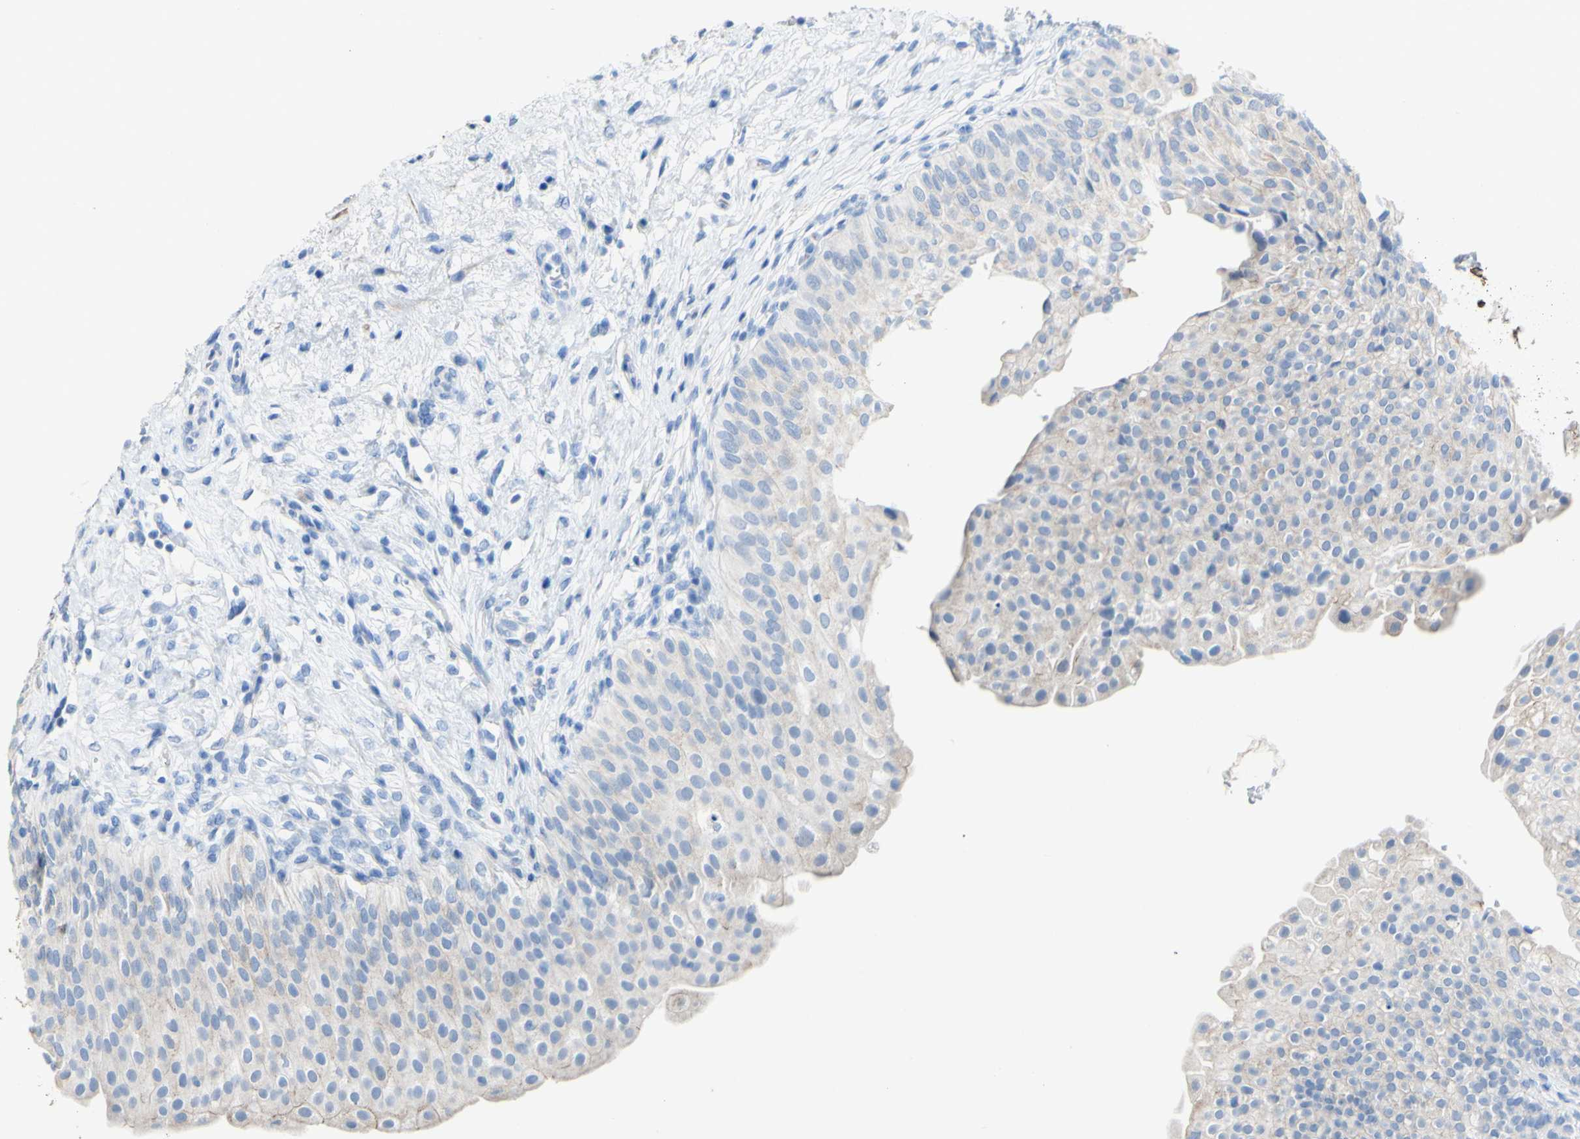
{"staining": {"intensity": "weak", "quantity": "<25%", "location": "cytoplasmic/membranous"}, "tissue": "urinary bladder", "cell_type": "Urothelial cells", "image_type": "normal", "snomed": [{"axis": "morphology", "description": "Normal tissue, NOS"}, {"axis": "topography", "description": "Urinary bladder"}], "caption": "This is an IHC photomicrograph of normal human urinary bladder. There is no positivity in urothelial cells.", "gene": "DSC2", "patient": {"sex": "male", "age": 46}}